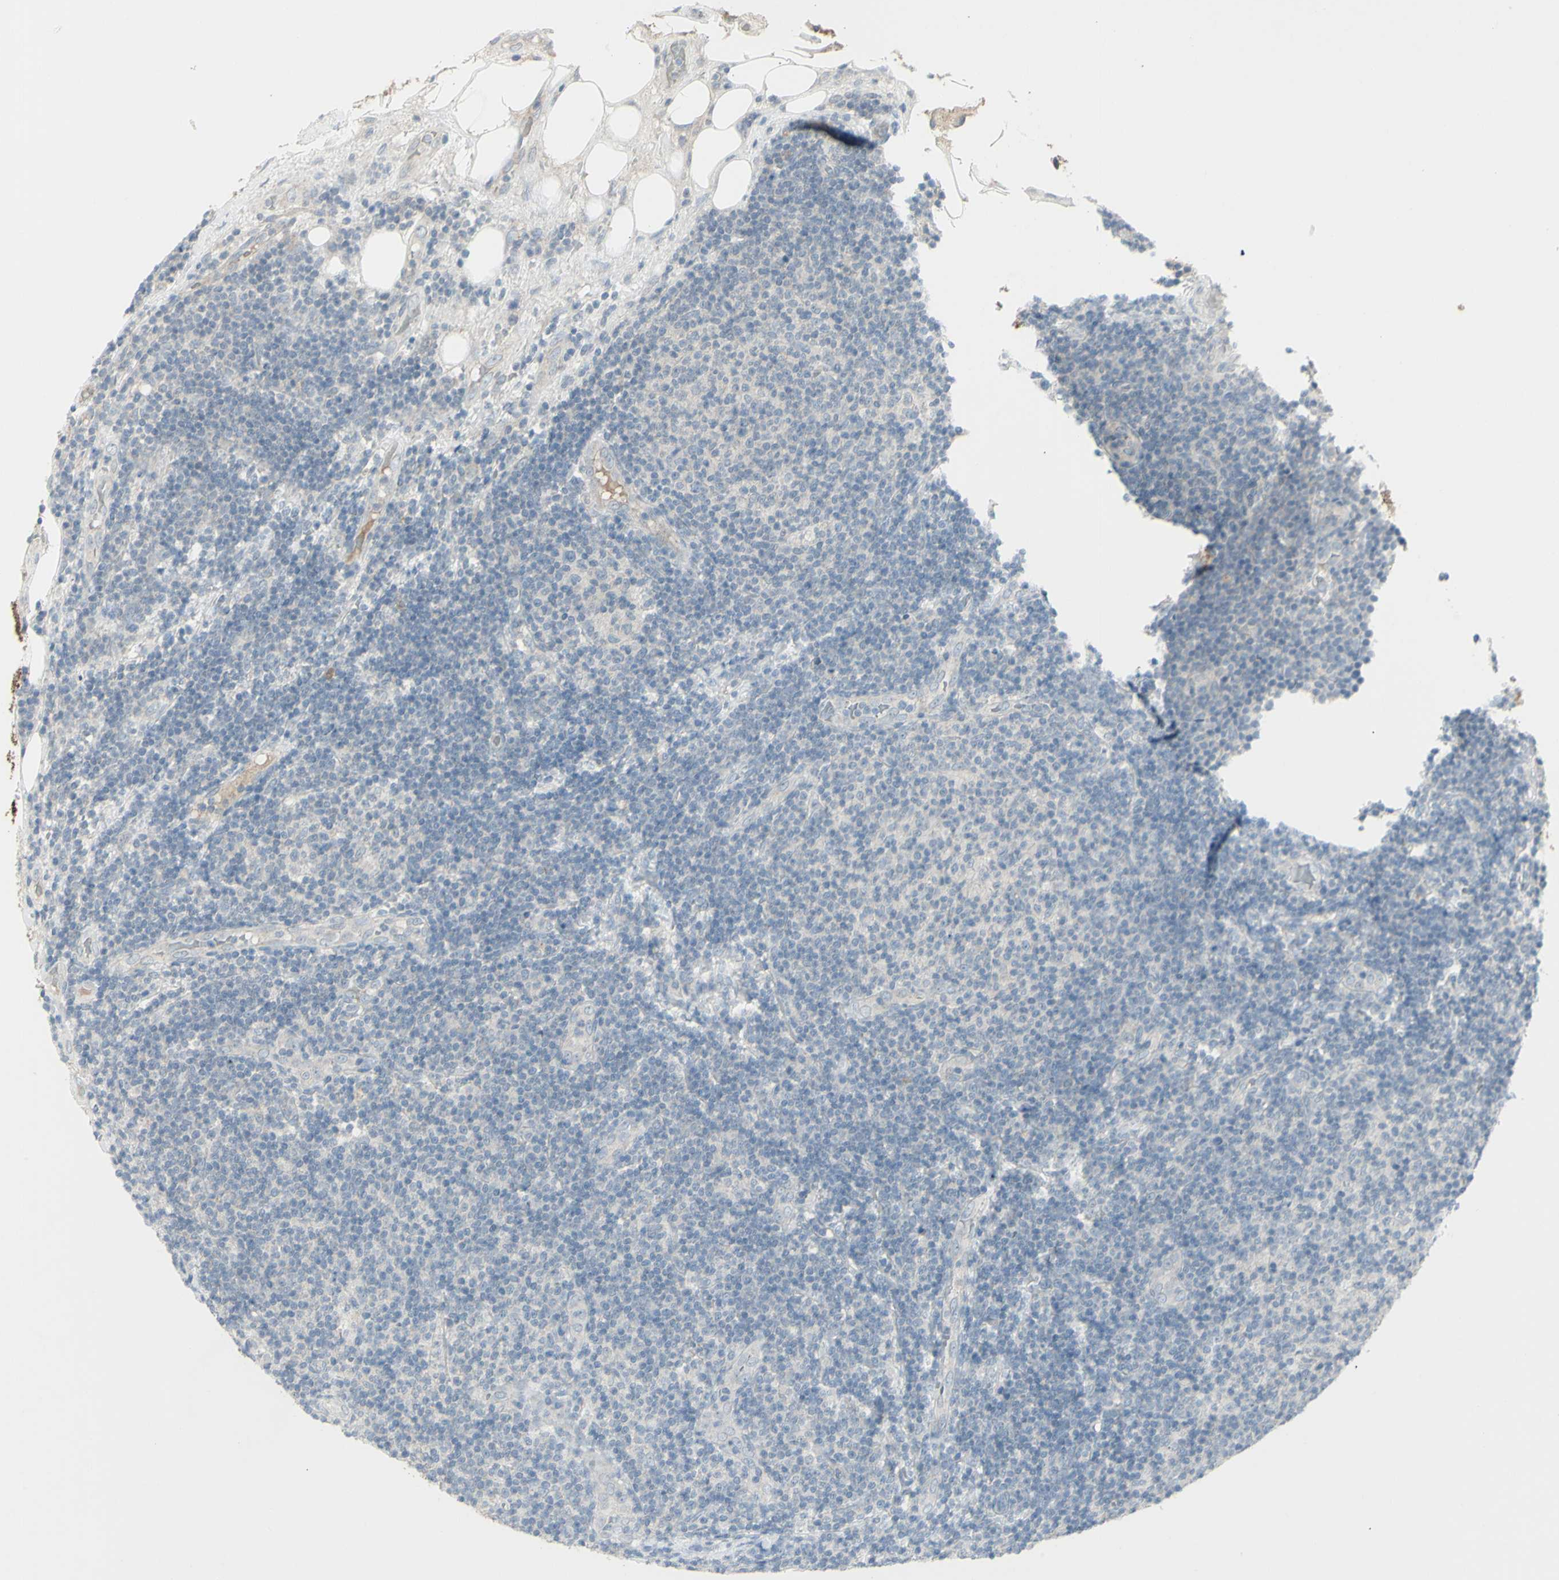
{"staining": {"intensity": "negative", "quantity": "none", "location": "none"}, "tissue": "lymphoma", "cell_type": "Tumor cells", "image_type": "cancer", "snomed": [{"axis": "morphology", "description": "Malignant lymphoma, non-Hodgkin's type, Low grade"}, {"axis": "topography", "description": "Lymph node"}], "caption": "A micrograph of human lymphoma is negative for staining in tumor cells. The staining is performed using DAB (3,3'-diaminobenzidine) brown chromogen with nuclei counter-stained in using hematoxylin.", "gene": "SH3GL2", "patient": {"sex": "male", "age": 83}}